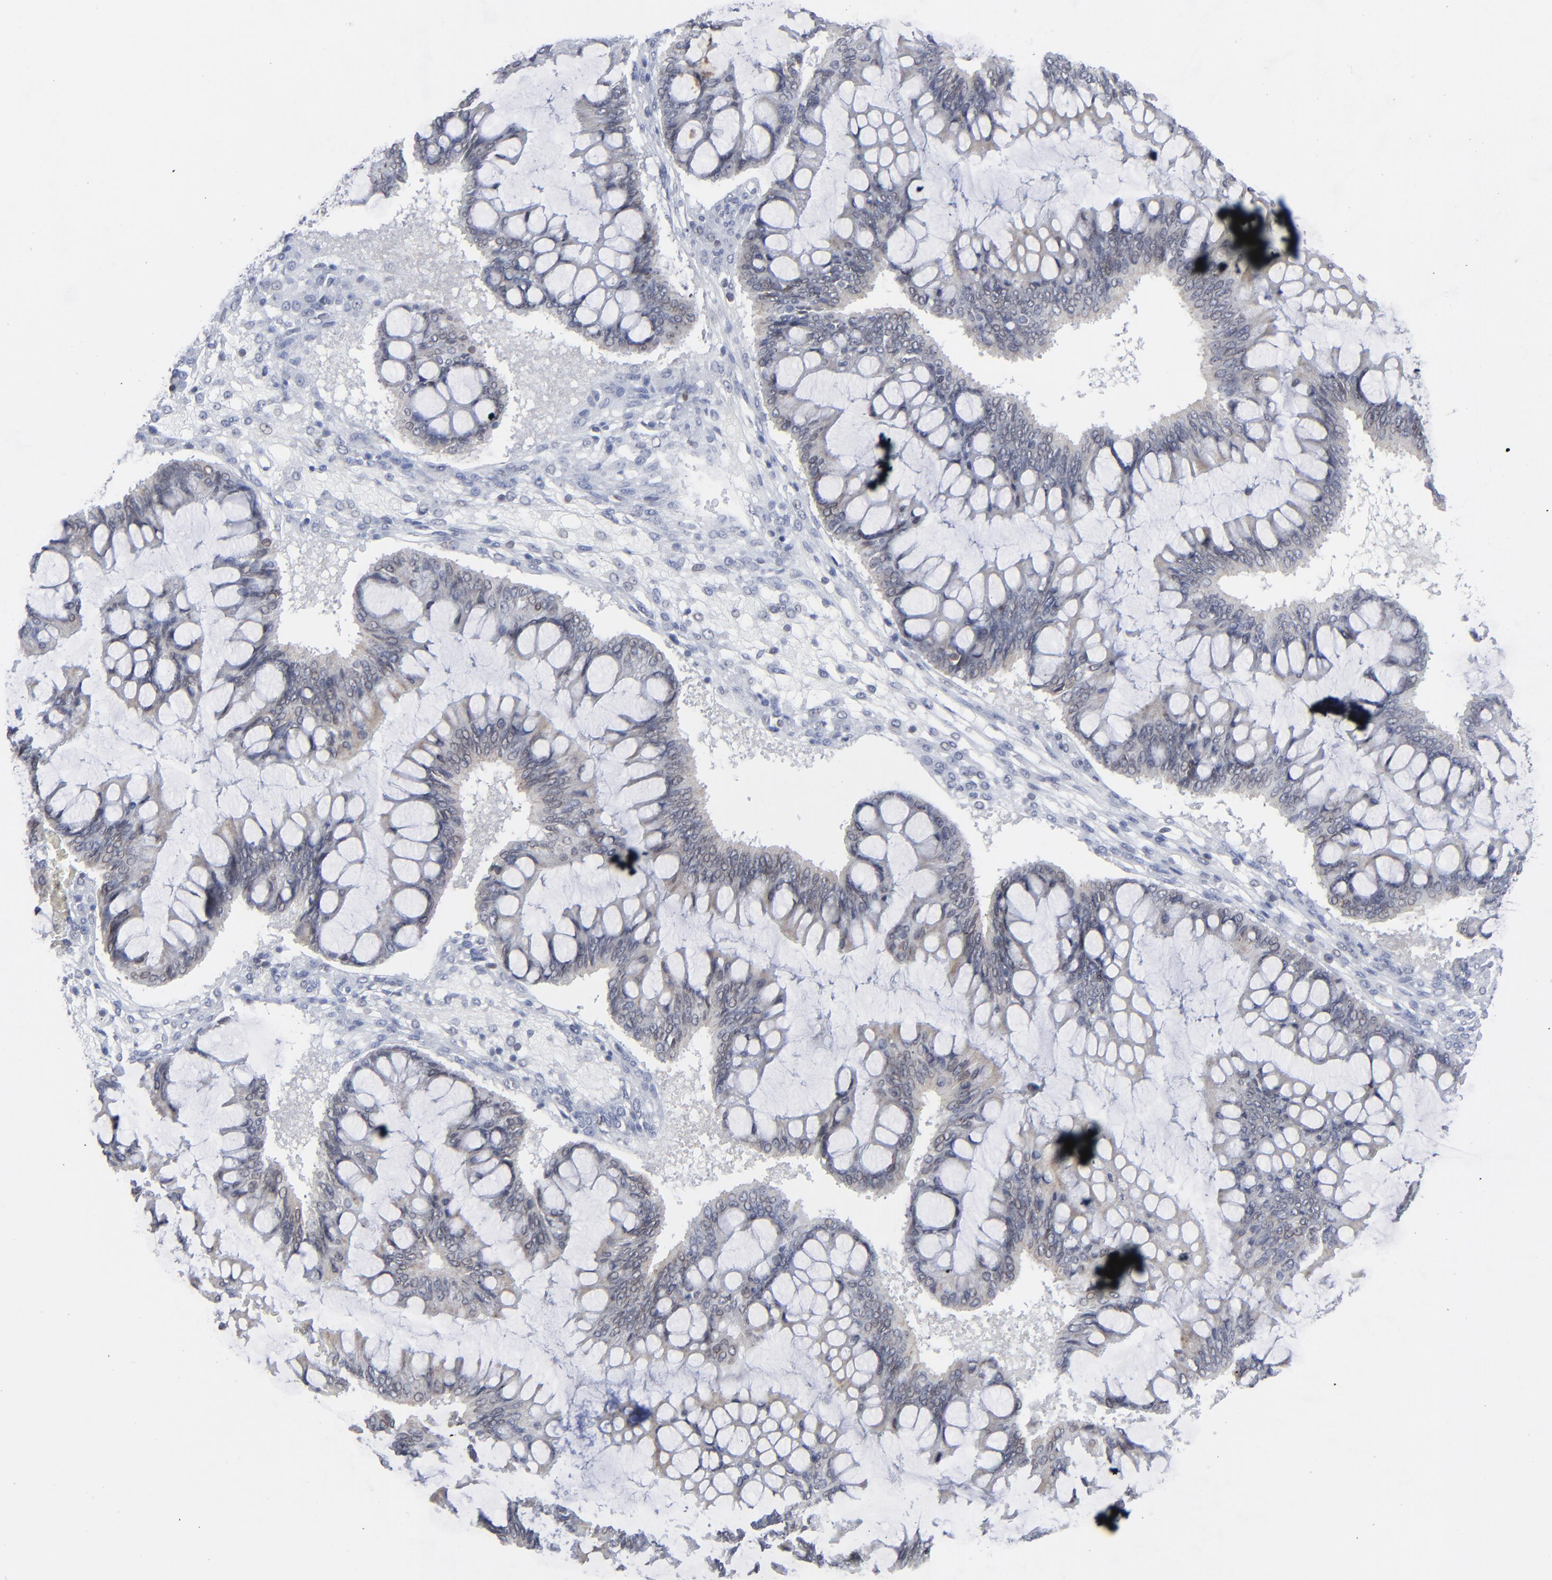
{"staining": {"intensity": "weak", "quantity": "<25%", "location": "cytoplasmic/membranous"}, "tissue": "ovarian cancer", "cell_type": "Tumor cells", "image_type": "cancer", "snomed": [{"axis": "morphology", "description": "Cystadenocarcinoma, mucinous, NOS"}, {"axis": "topography", "description": "Ovary"}], "caption": "Tumor cells show no significant protein staining in ovarian cancer (mucinous cystadenocarcinoma). (Brightfield microscopy of DAB immunohistochemistry at high magnification).", "gene": "NUP88", "patient": {"sex": "female", "age": 73}}